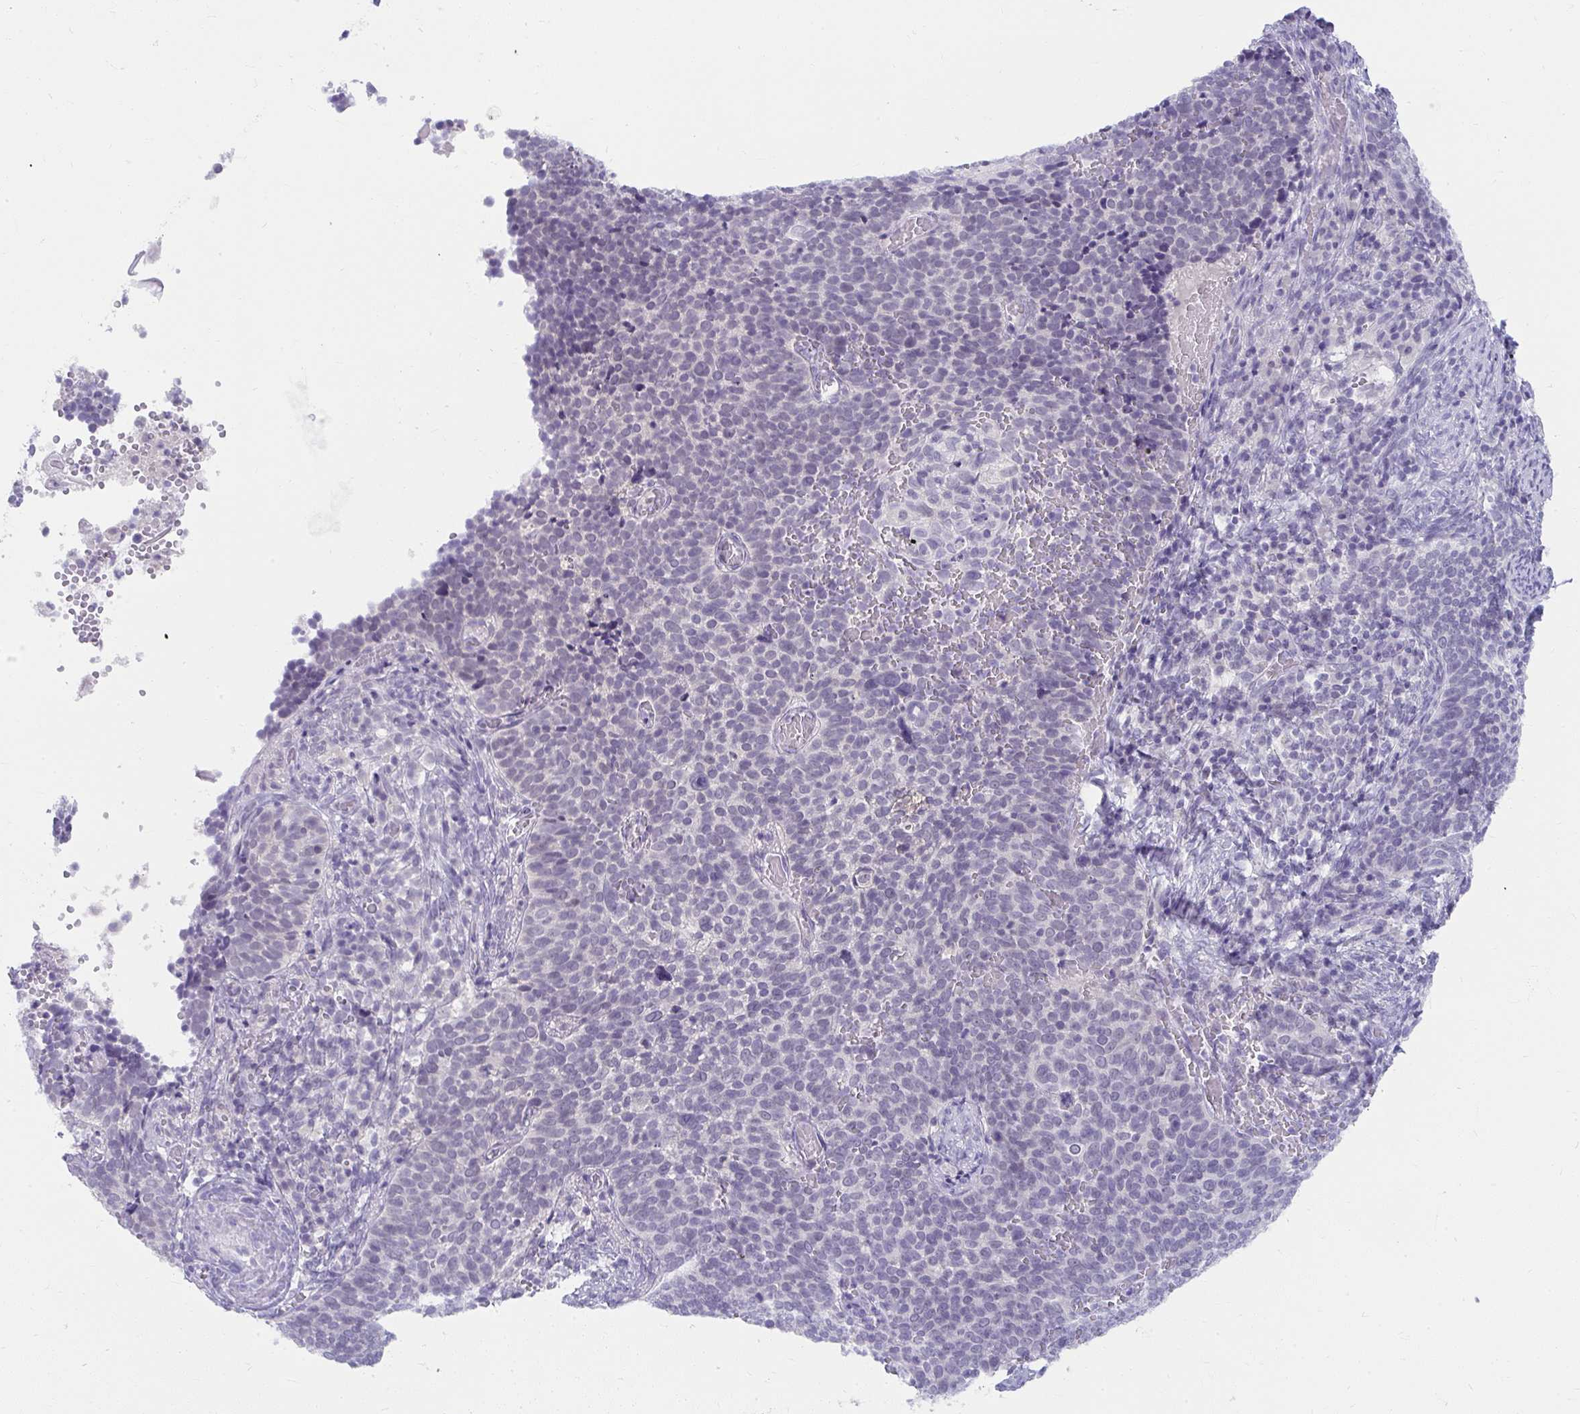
{"staining": {"intensity": "negative", "quantity": "none", "location": "none"}, "tissue": "cervical cancer", "cell_type": "Tumor cells", "image_type": "cancer", "snomed": [{"axis": "morphology", "description": "Normal tissue, NOS"}, {"axis": "morphology", "description": "Squamous cell carcinoma, NOS"}, {"axis": "topography", "description": "Cervix"}], "caption": "High power microscopy histopathology image of an IHC photomicrograph of cervical cancer, revealing no significant expression in tumor cells.", "gene": "UGT3A2", "patient": {"sex": "female", "age": 39}}